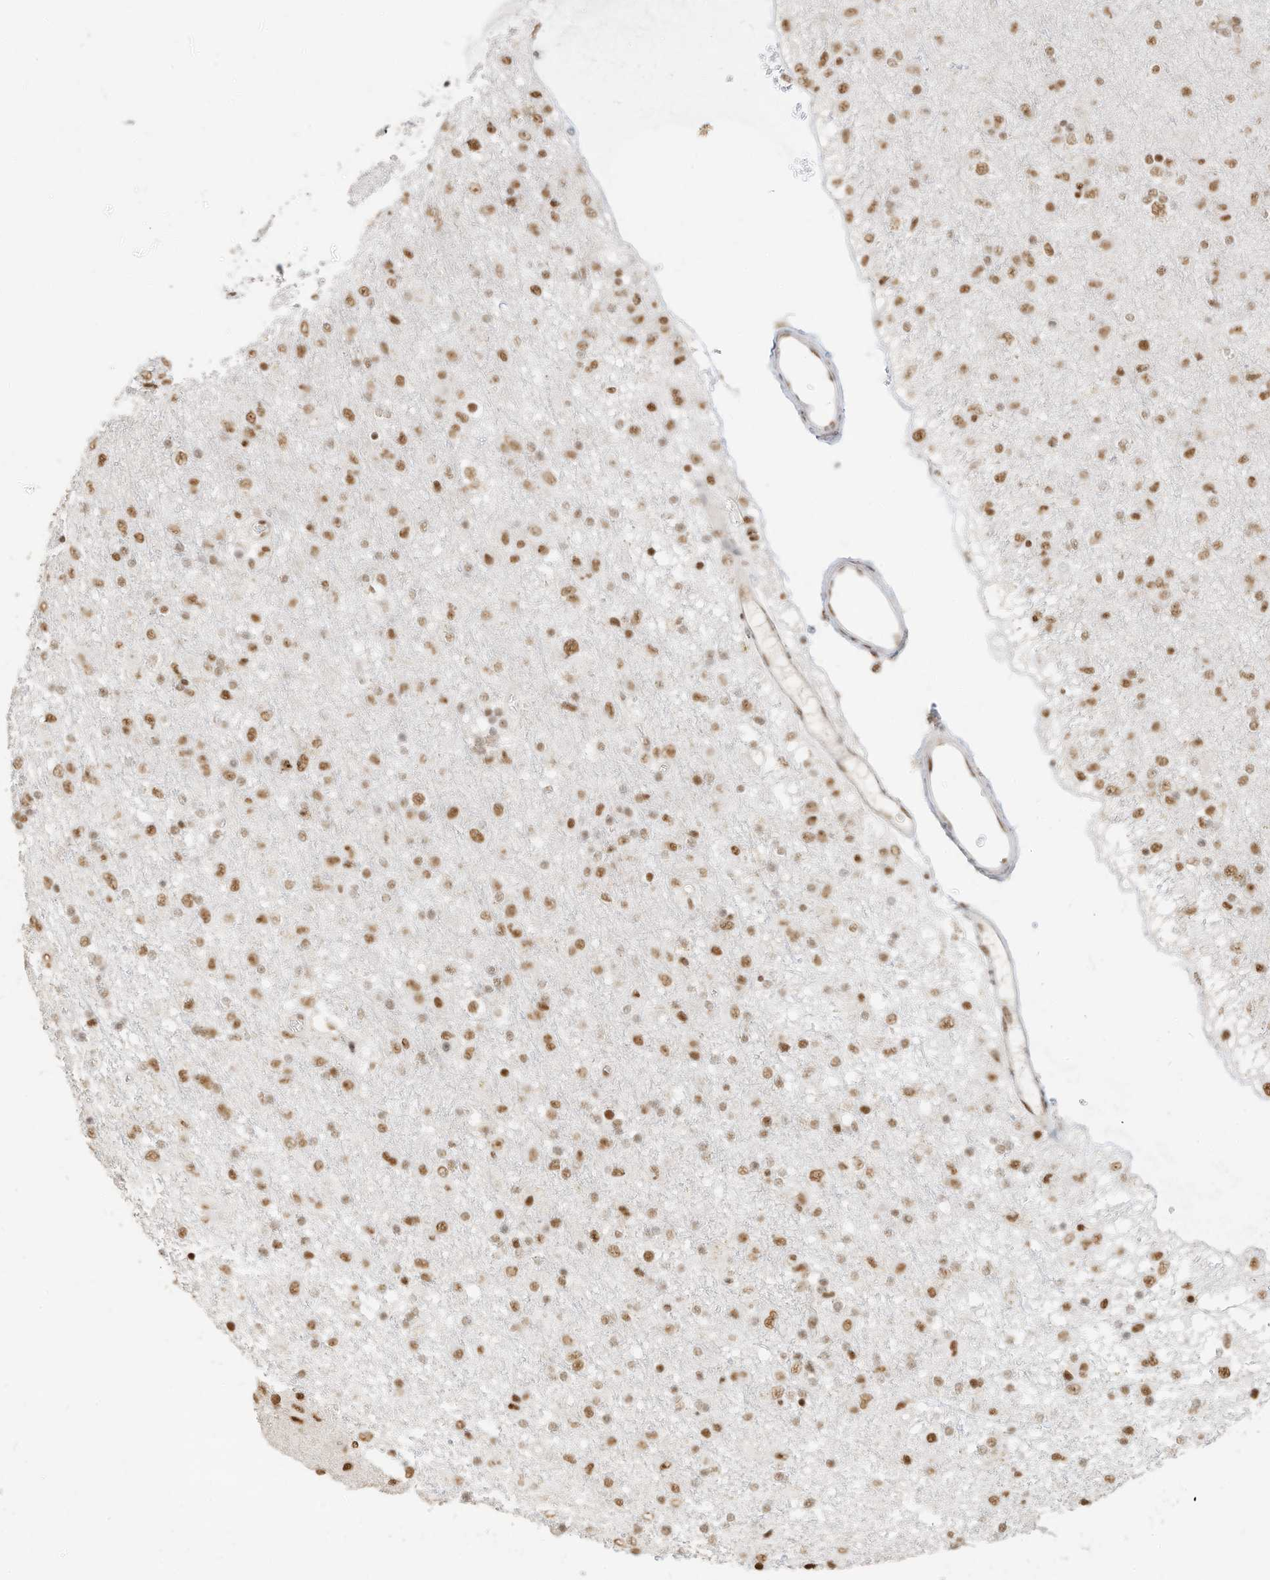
{"staining": {"intensity": "moderate", "quantity": ">75%", "location": "nuclear"}, "tissue": "glioma", "cell_type": "Tumor cells", "image_type": "cancer", "snomed": [{"axis": "morphology", "description": "Glioma, malignant, Low grade"}, {"axis": "topography", "description": "Brain"}], "caption": "Immunohistochemical staining of glioma displays medium levels of moderate nuclear protein staining in approximately >75% of tumor cells.", "gene": "NHSL1", "patient": {"sex": "male", "age": 65}}